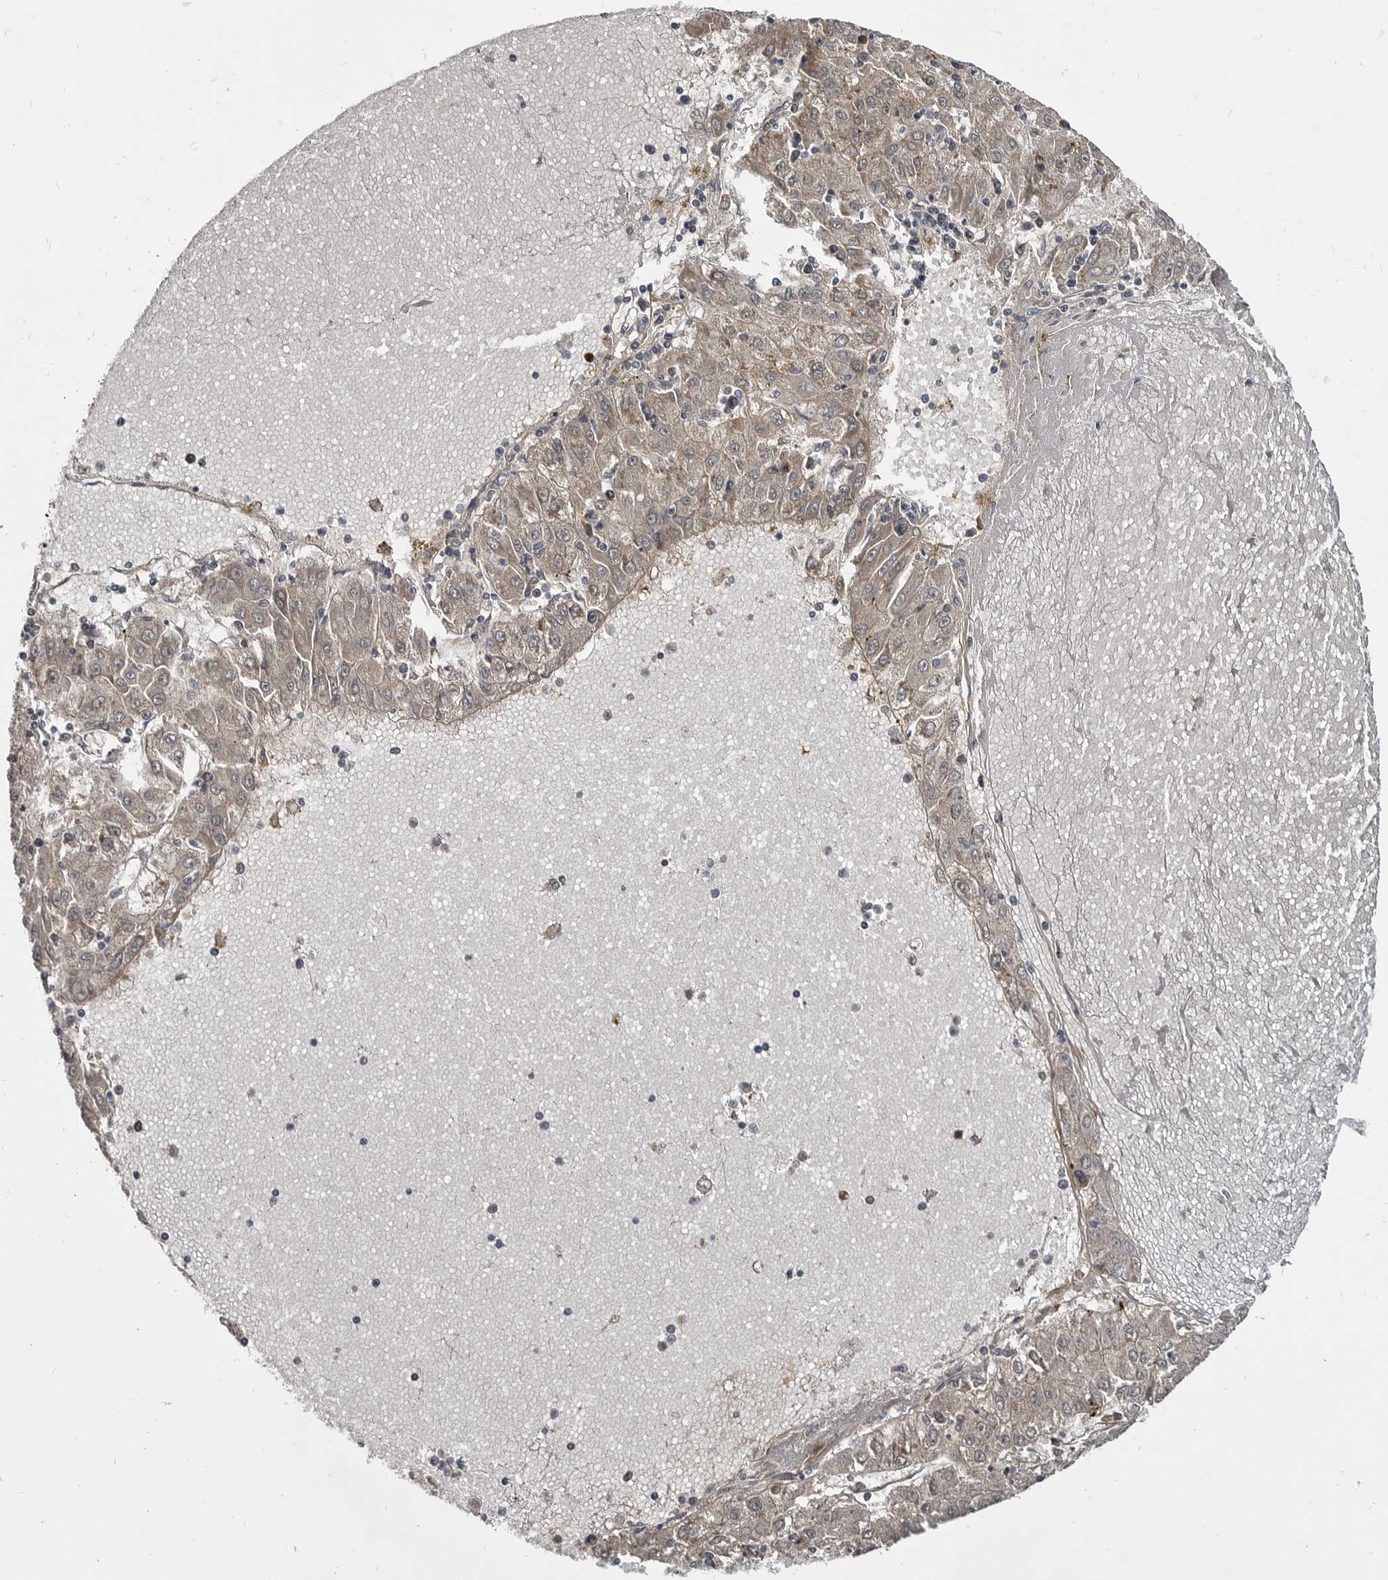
{"staining": {"intensity": "negative", "quantity": "none", "location": "none"}, "tissue": "liver cancer", "cell_type": "Tumor cells", "image_type": "cancer", "snomed": [{"axis": "morphology", "description": "Carcinoma, Hepatocellular, NOS"}, {"axis": "topography", "description": "Liver"}], "caption": "High magnification brightfield microscopy of liver hepatocellular carcinoma stained with DAB (3,3'-diaminobenzidine) (brown) and counterstained with hematoxylin (blue): tumor cells show no significant positivity. (DAB (3,3'-diaminobenzidine) IHC, high magnification).", "gene": "ZNF277", "patient": {"sex": "male", "age": 72}}